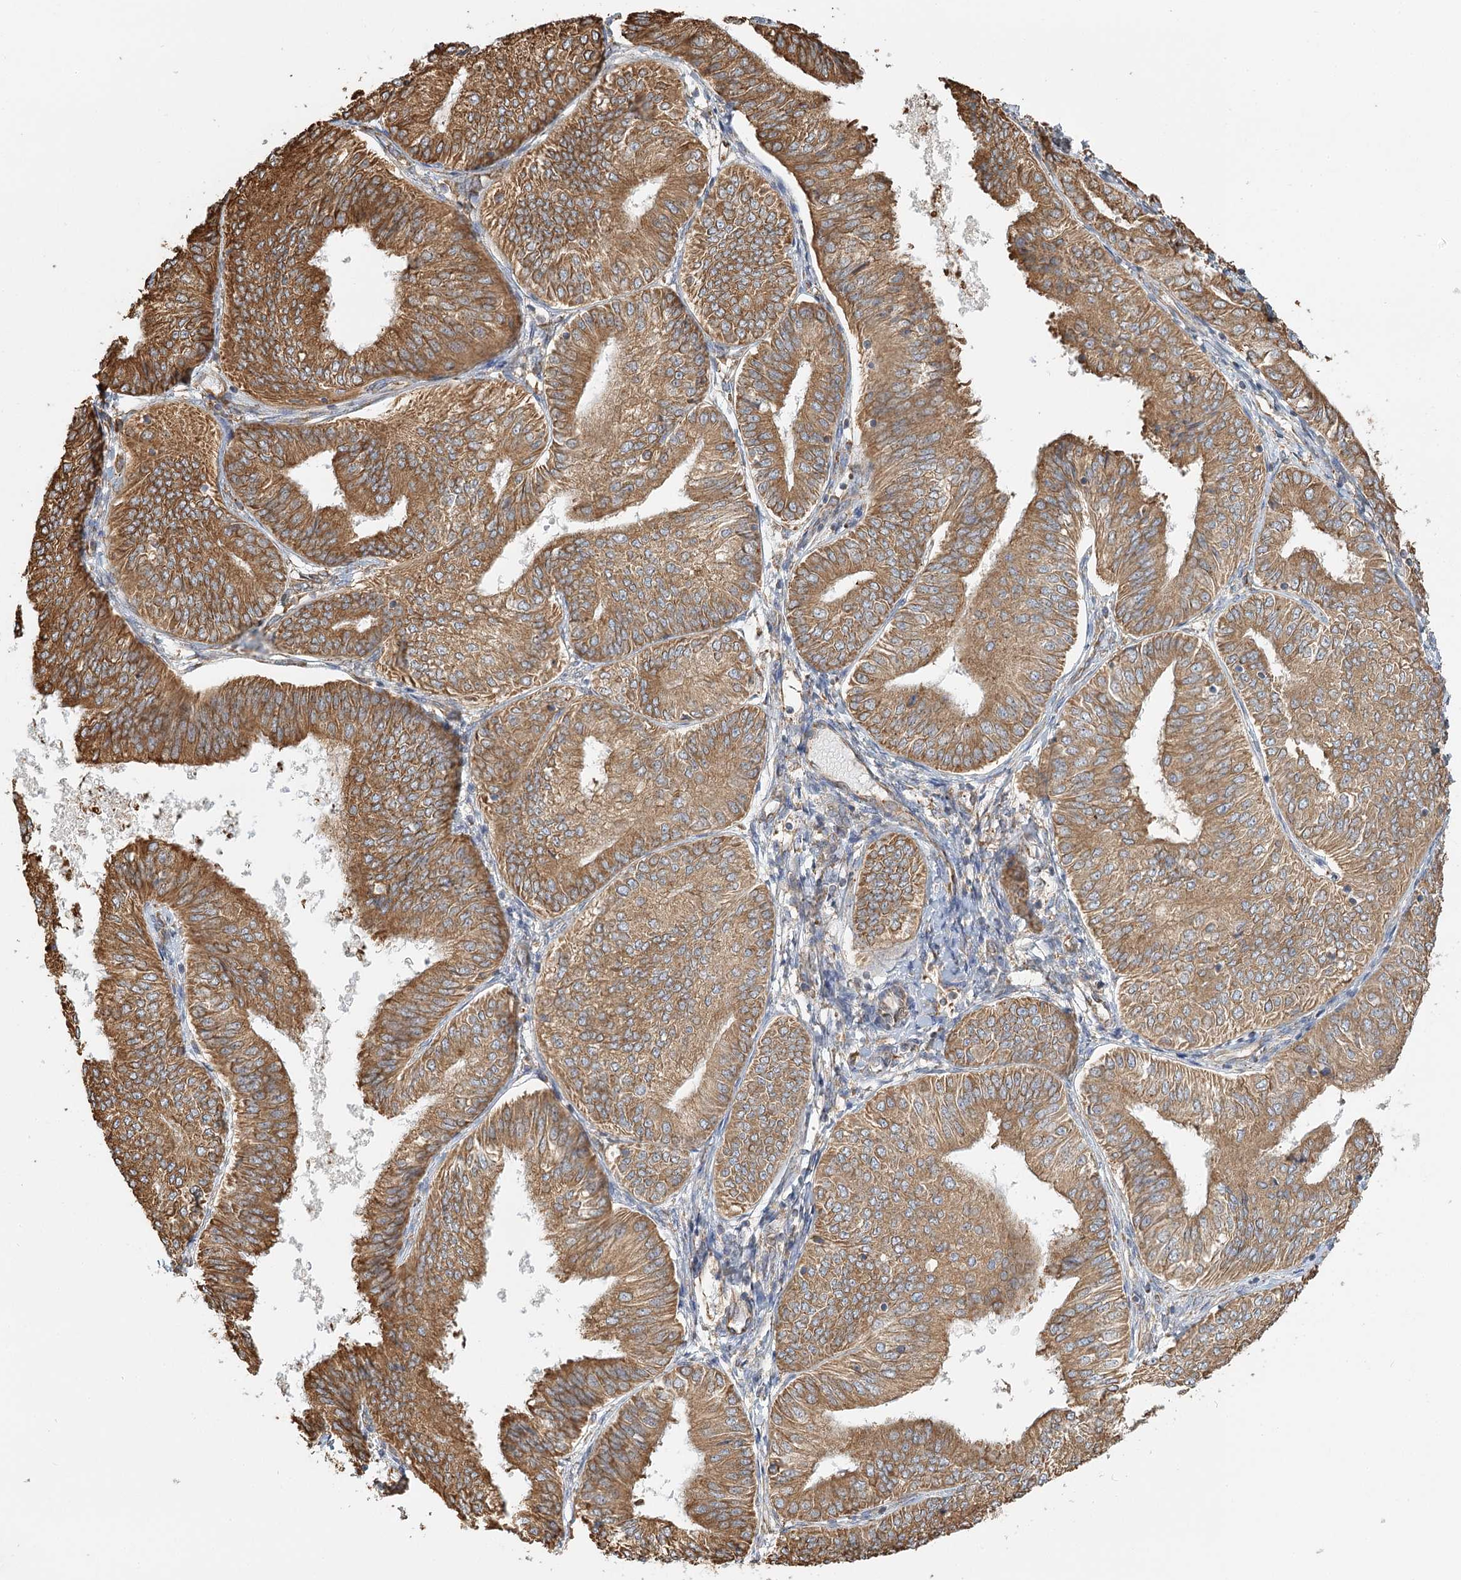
{"staining": {"intensity": "moderate", "quantity": ">75%", "location": "cytoplasmic/membranous"}, "tissue": "endometrial cancer", "cell_type": "Tumor cells", "image_type": "cancer", "snomed": [{"axis": "morphology", "description": "Adenocarcinoma, NOS"}, {"axis": "topography", "description": "Endometrium"}], "caption": "This histopathology image displays adenocarcinoma (endometrial) stained with immunohistochemistry (IHC) to label a protein in brown. The cytoplasmic/membranous of tumor cells show moderate positivity for the protein. Nuclei are counter-stained blue.", "gene": "TAS1R1", "patient": {"sex": "female", "age": 58}}